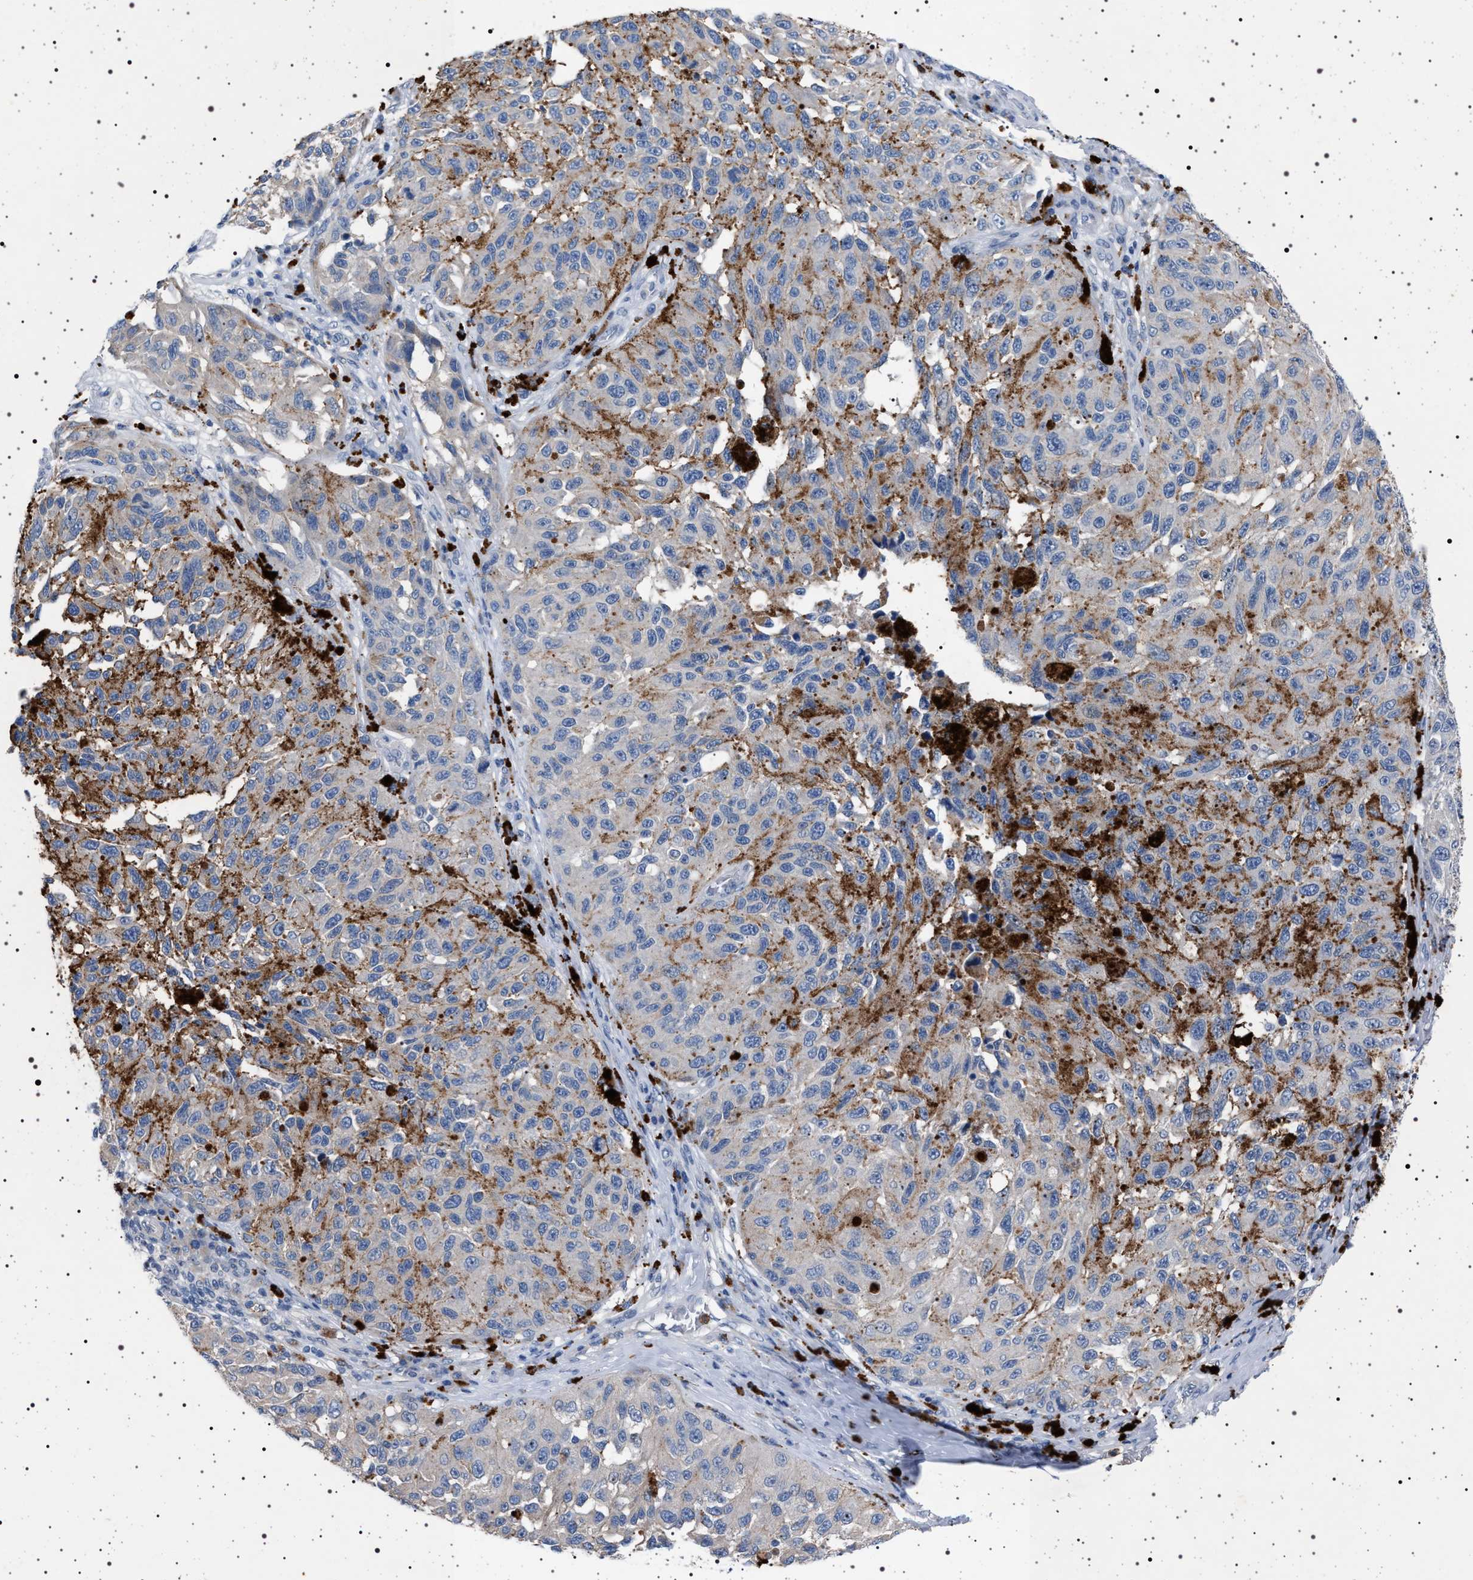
{"staining": {"intensity": "negative", "quantity": "none", "location": "none"}, "tissue": "melanoma", "cell_type": "Tumor cells", "image_type": "cancer", "snomed": [{"axis": "morphology", "description": "Malignant melanoma, NOS"}, {"axis": "topography", "description": "Skin"}], "caption": "High magnification brightfield microscopy of melanoma stained with DAB (3,3'-diaminobenzidine) (brown) and counterstained with hematoxylin (blue): tumor cells show no significant positivity.", "gene": "NAT9", "patient": {"sex": "female", "age": 73}}